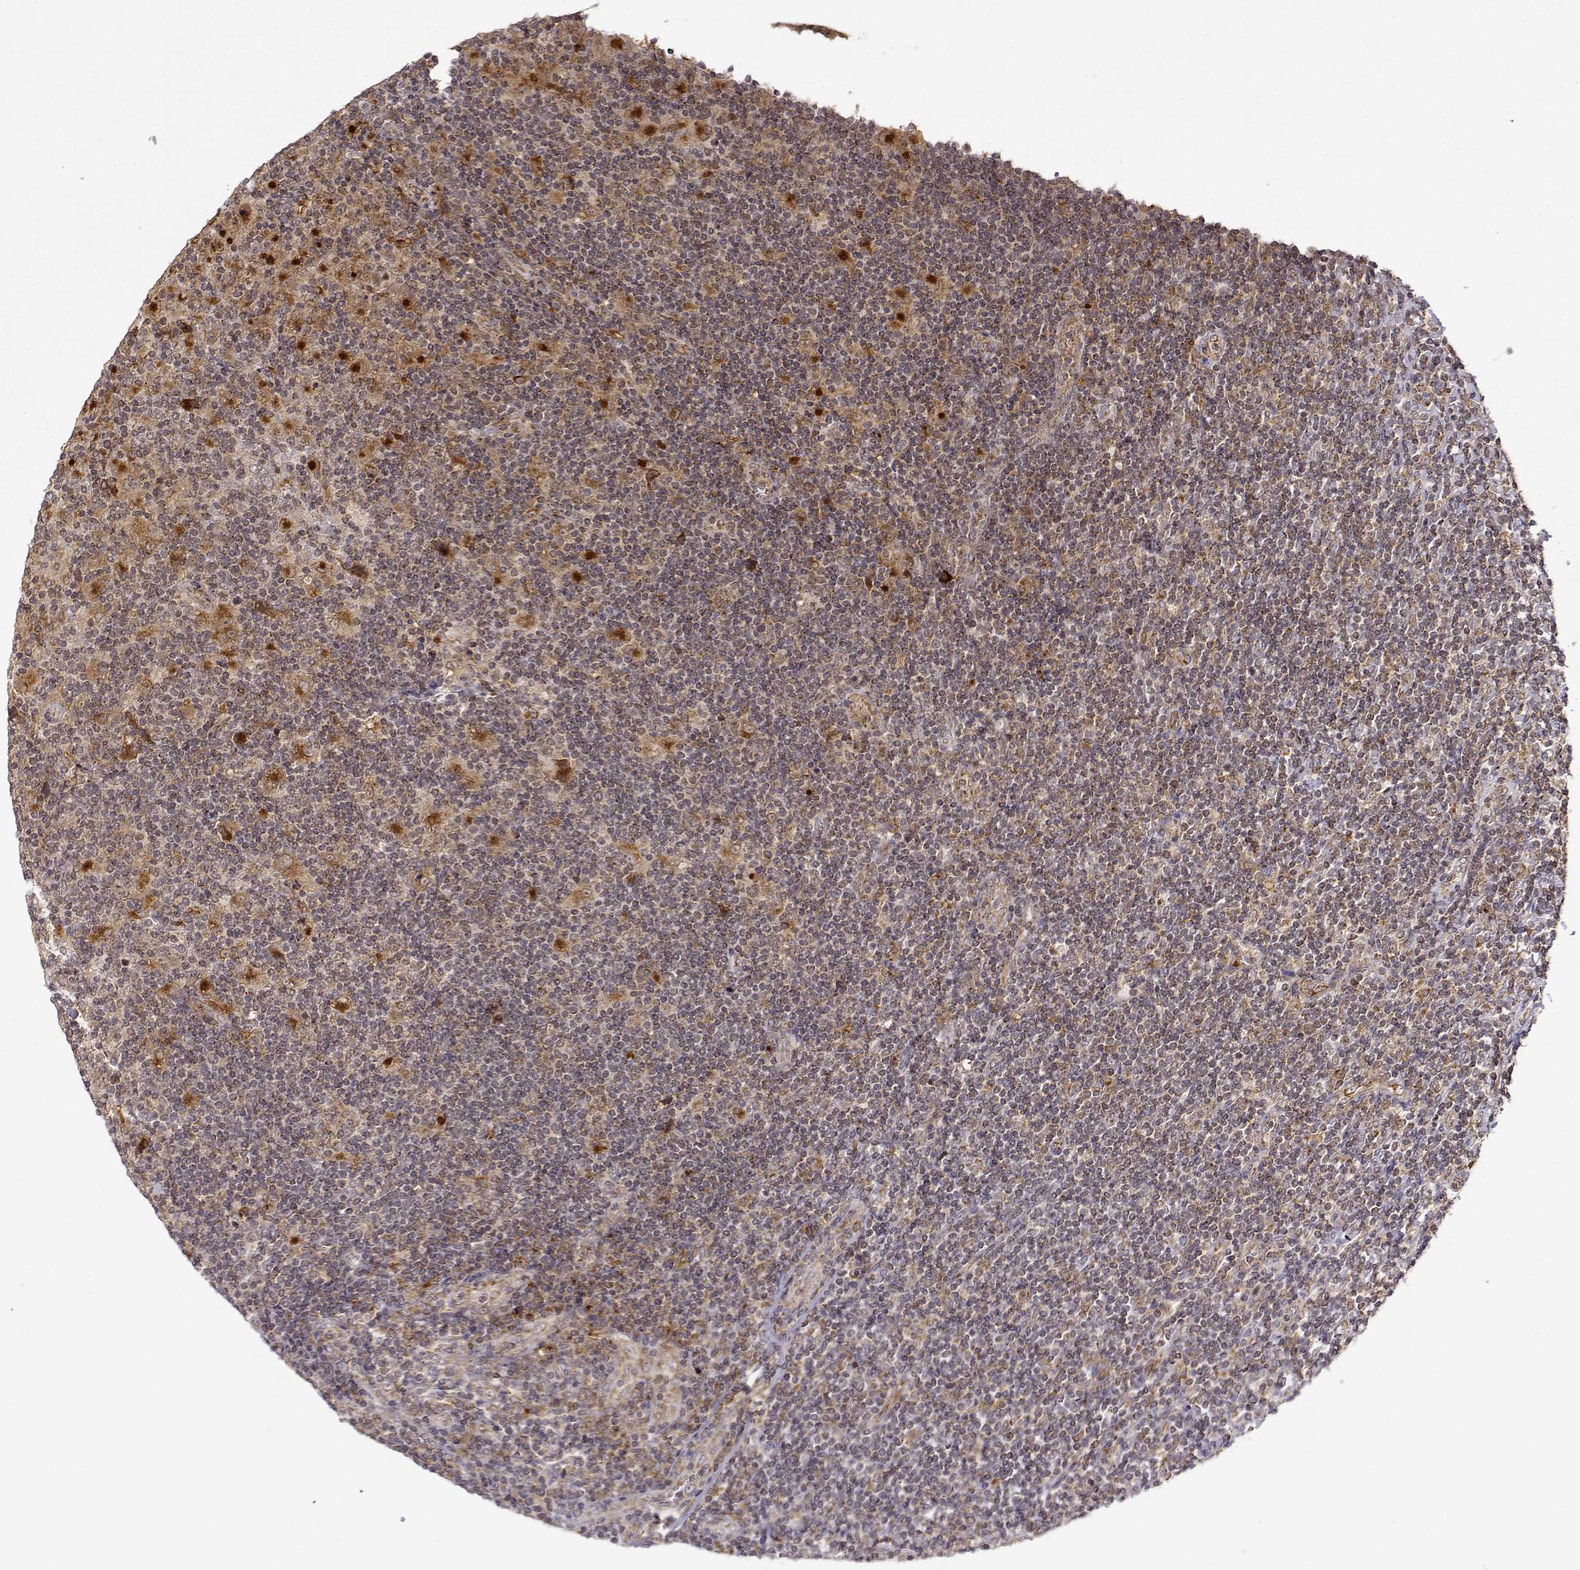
{"staining": {"intensity": "moderate", "quantity": ">75%", "location": "cytoplasmic/membranous"}, "tissue": "lymphoma", "cell_type": "Tumor cells", "image_type": "cancer", "snomed": [{"axis": "morphology", "description": "Hodgkin's disease, NOS"}, {"axis": "topography", "description": "Lymph node"}], "caption": "Tumor cells reveal medium levels of moderate cytoplasmic/membranous staining in about >75% of cells in human Hodgkin's disease.", "gene": "RNF13", "patient": {"sex": "male", "age": 40}}